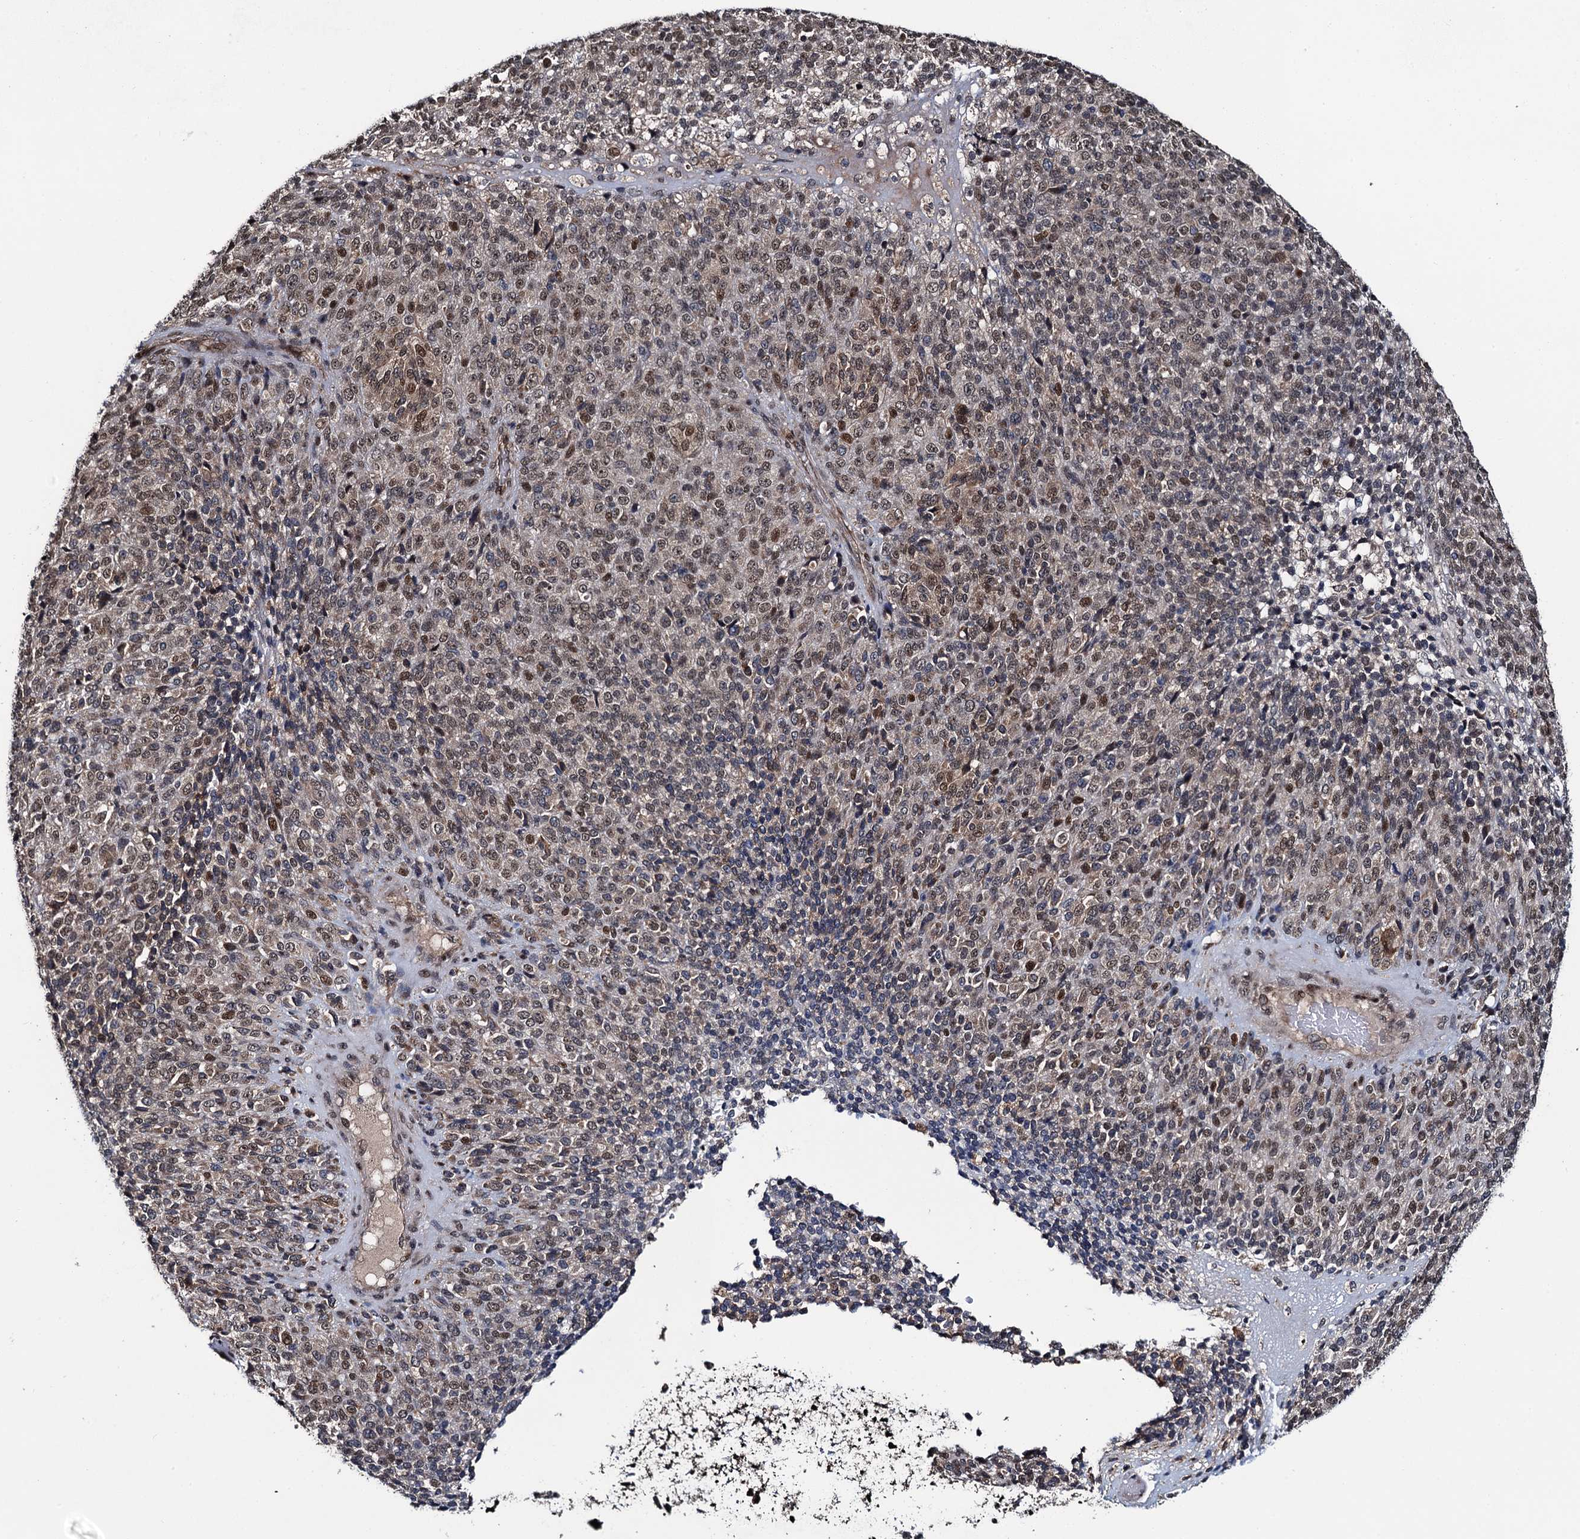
{"staining": {"intensity": "moderate", "quantity": "25%-75%", "location": "nuclear"}, "tissue": "melanoma", "cell_type": "Tumor cells", "image_type": "cancer", "snomed": [{"axis": "morphology", "description": "Malignant melanoma, Metastatic site"}, {"axis": "topography", "description": "Brain"}], "caption": "An image of melanoma stained for a protein reveals moderate nuclear brown staining in tumor cells.", "gene": "EVX2", "patient": {"sex": "female", "age": 56}}